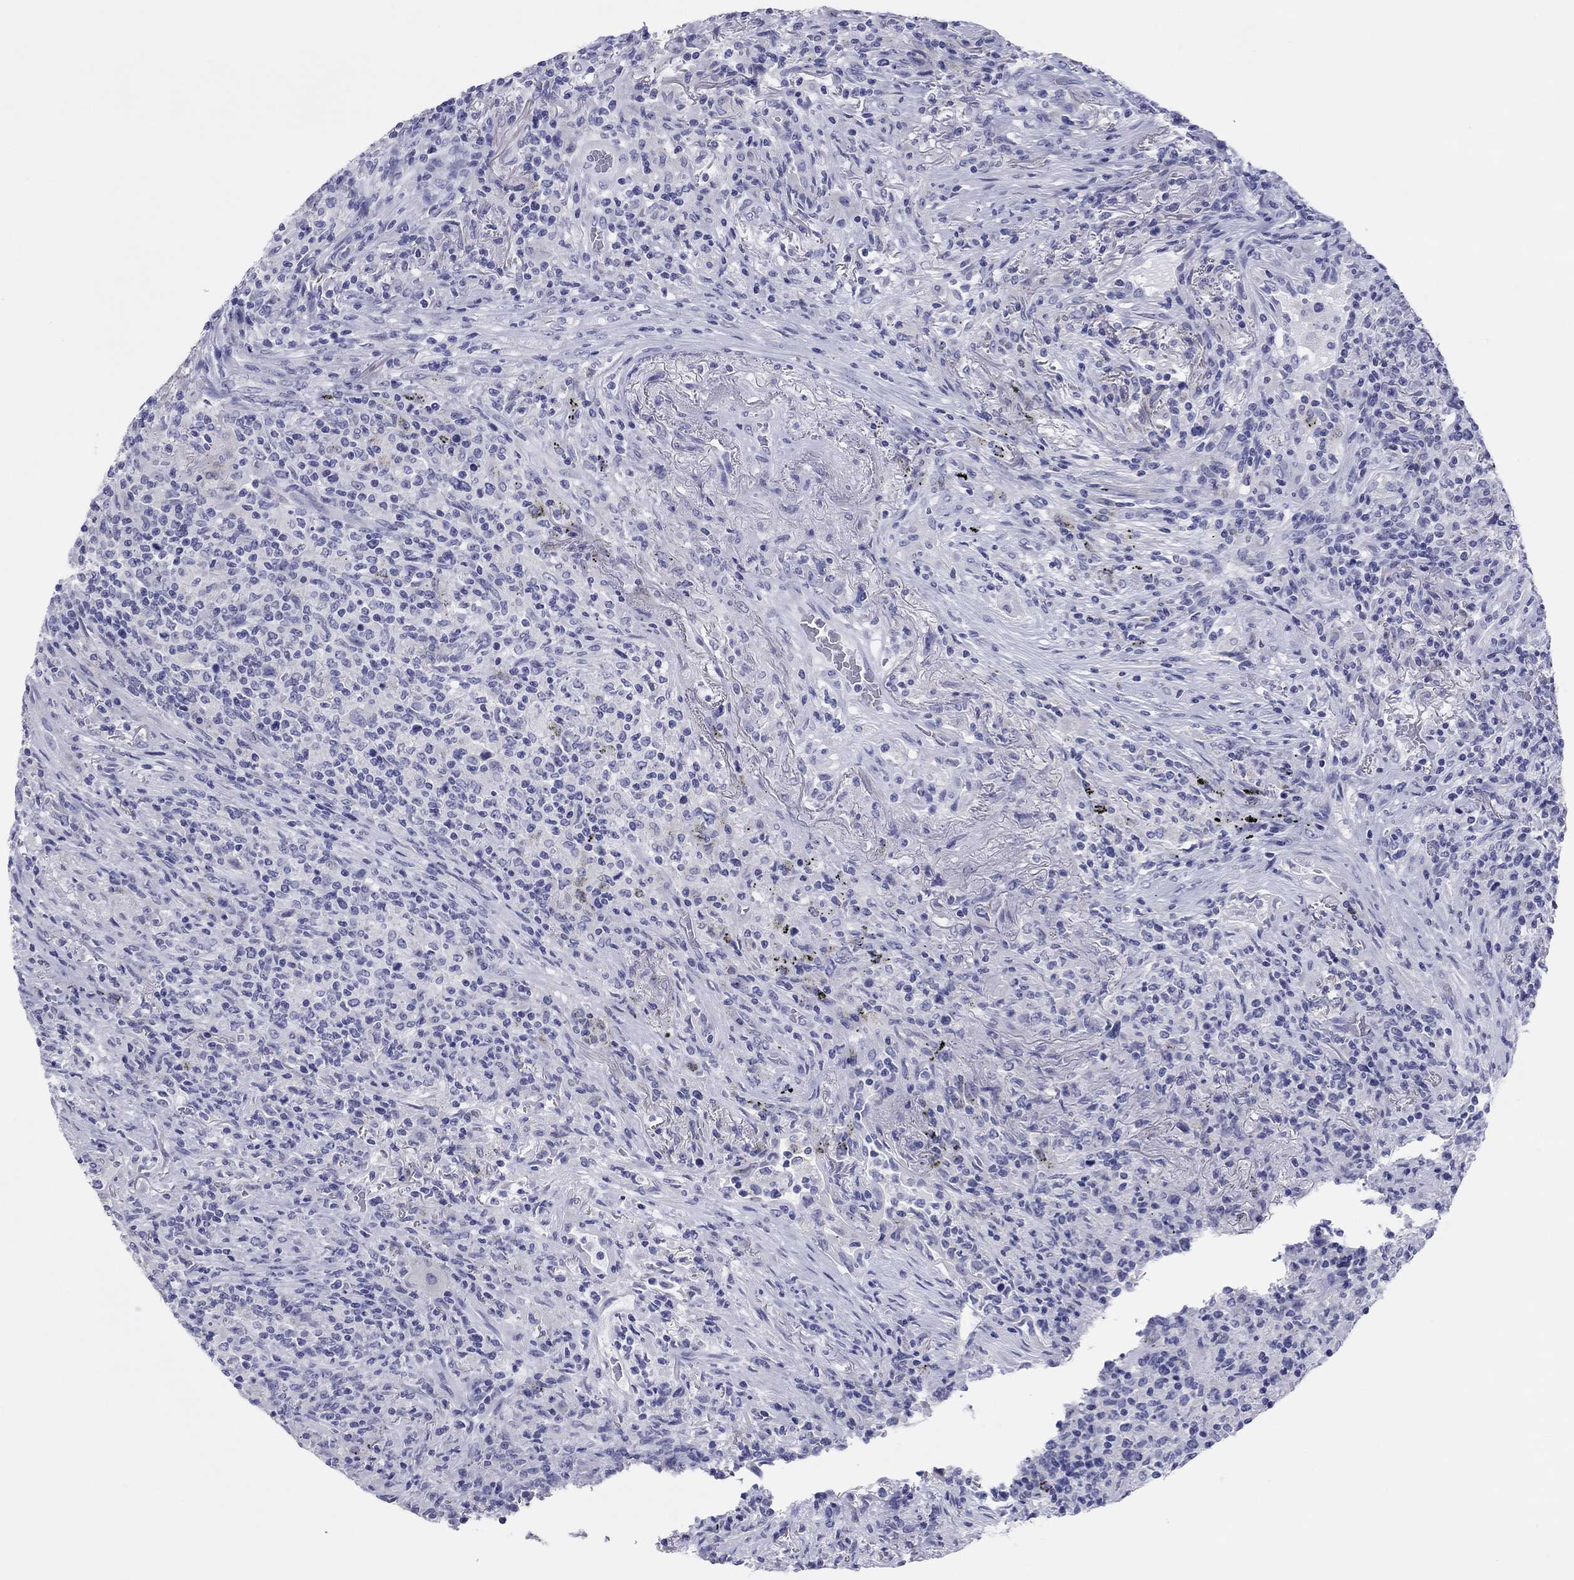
{"staining": {"intensity": "negative", "quantity": "none", "location": "none"}, "tissue": "lymphoma", "cell_type": "Tumor cells", "image_type": "cancer", "snomed": [{"axis": "morphology", "description": "Malignant lymphoma, non-Hodgkin's type, High grade"}, {"axis": "topography", "description": "Lung"}], "caption": "Tumor cells show no significant protein staining in lymphoma. Brightfield microscopy of IHC stained with DAB (brown) and hematoxylin (blue), captured at high magnification.", "gene": "ERICH3", "patient": {"sex": "male", "age": 79}}